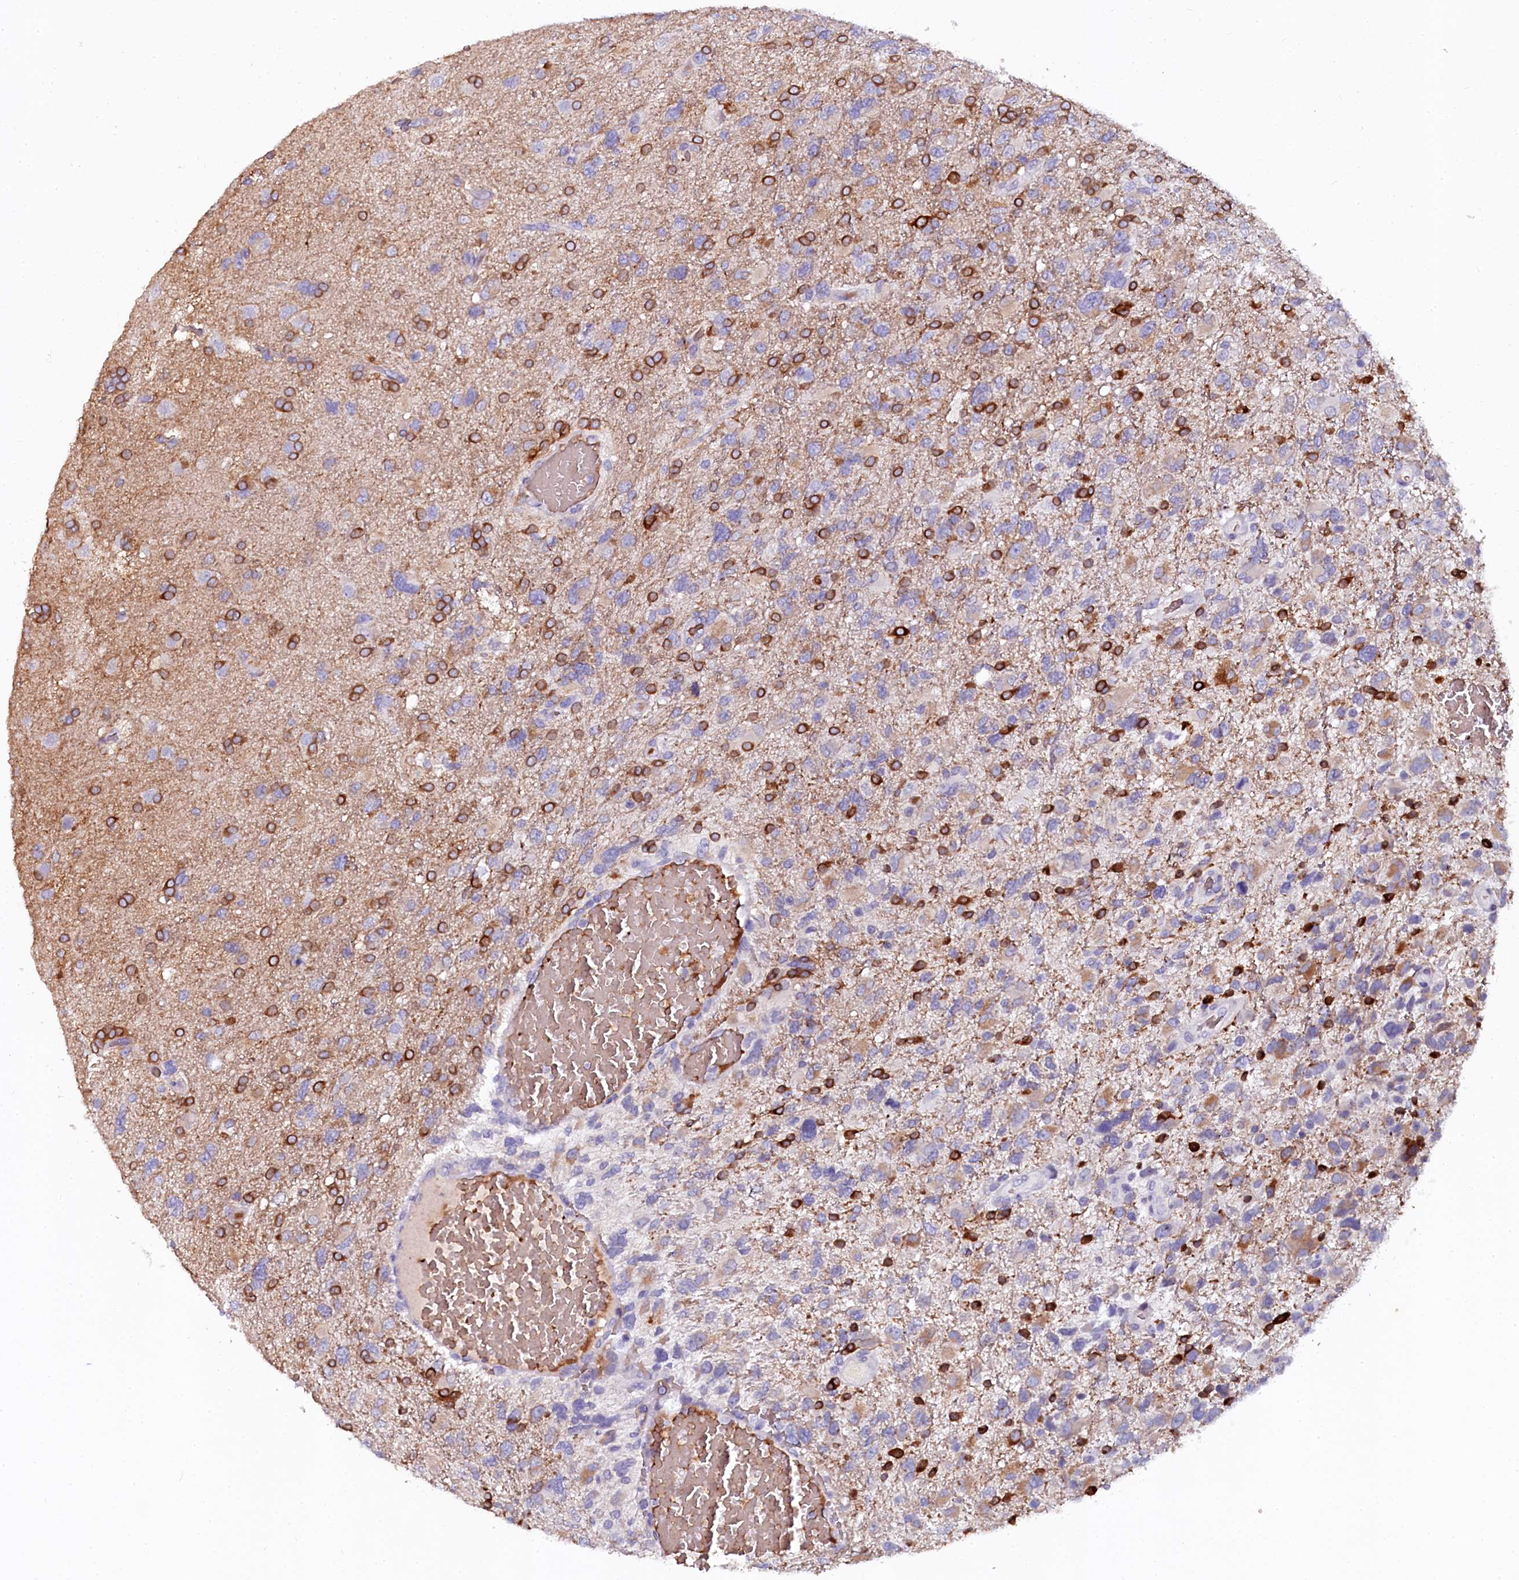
{"staining": {"intensity": "moderate", "quantity": "25%-75%", "location": "cytoplasmic/membranous"}, "tissue": "glioma", "cell_type": "Tumor cells", "image_type": "cancer", "snomed": [{"axis": "morphology", "description": "Glioma, malignant, High grade"}, {"axis": "topography", "description": "Brain"}], "caption": "Malignant high-grade glioma stained for a protein (brown) reveals moderate cytoplasmic/membranous positive positivity in approximately 25%-75% of tumor cells.", "gene": "CTDSPL2", "patient": {"sex": "male", "age": 61}}